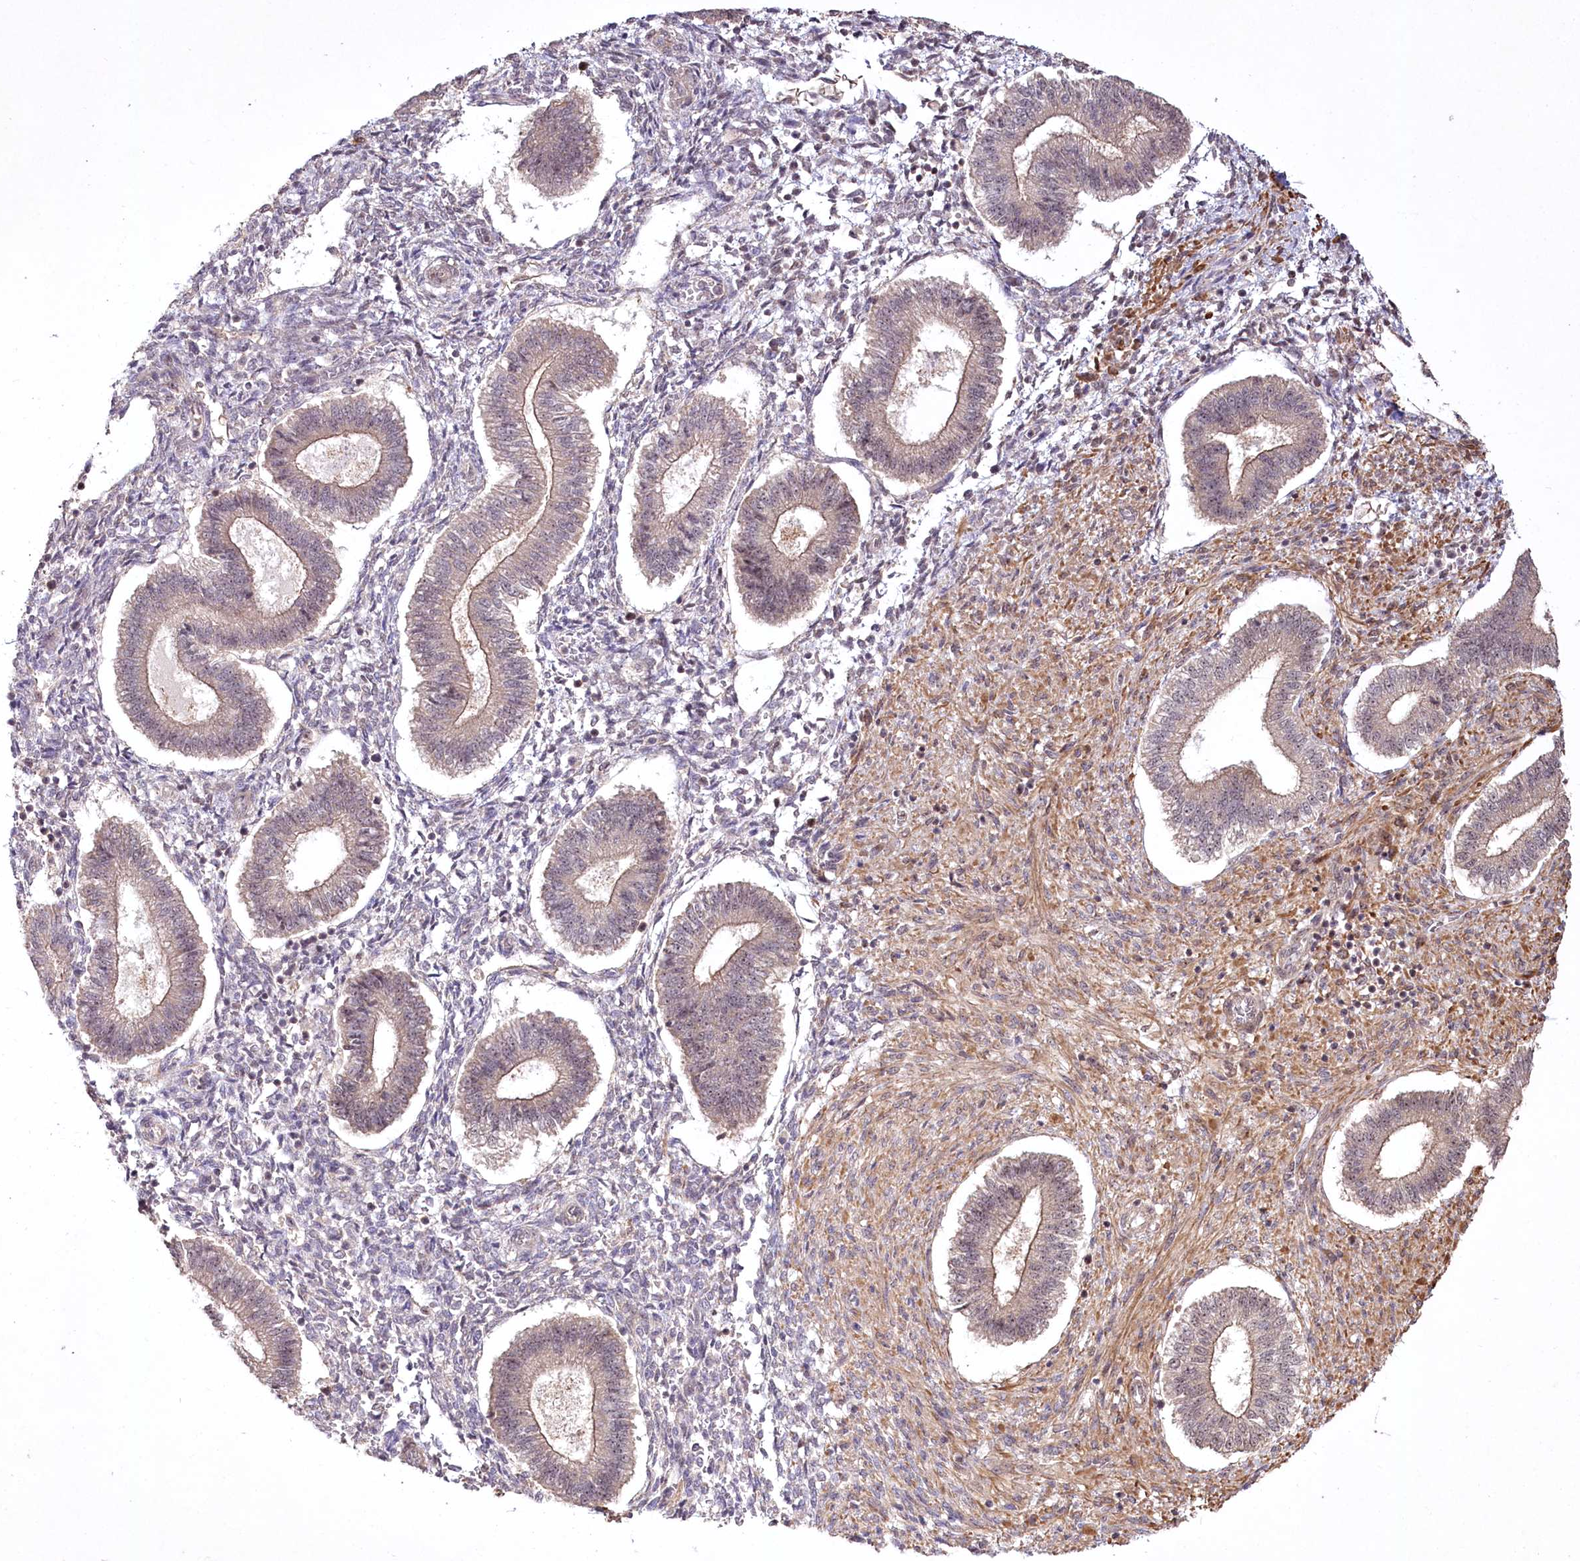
{"staining": {"intensity": "negative", "quantity": "none", "location": "none"}, "tissue": "endometrium", "cell_type": "Cells in endometrial stroma", "image_type": "normal", "snomed": [{"axis": "morphology", "description": "Normal tissue, NOS"}, {"axis": "topography", "description": "Endometrium"}], "caption": "Immunohistochemistry (IHC) photomicrograph of unremarkable endometrium stained for a protein (brown), which reveals no positivity in cells in endometrial stroma.", "gene": "CCDC59", "patient": {"sex": "female", "age": 25}}